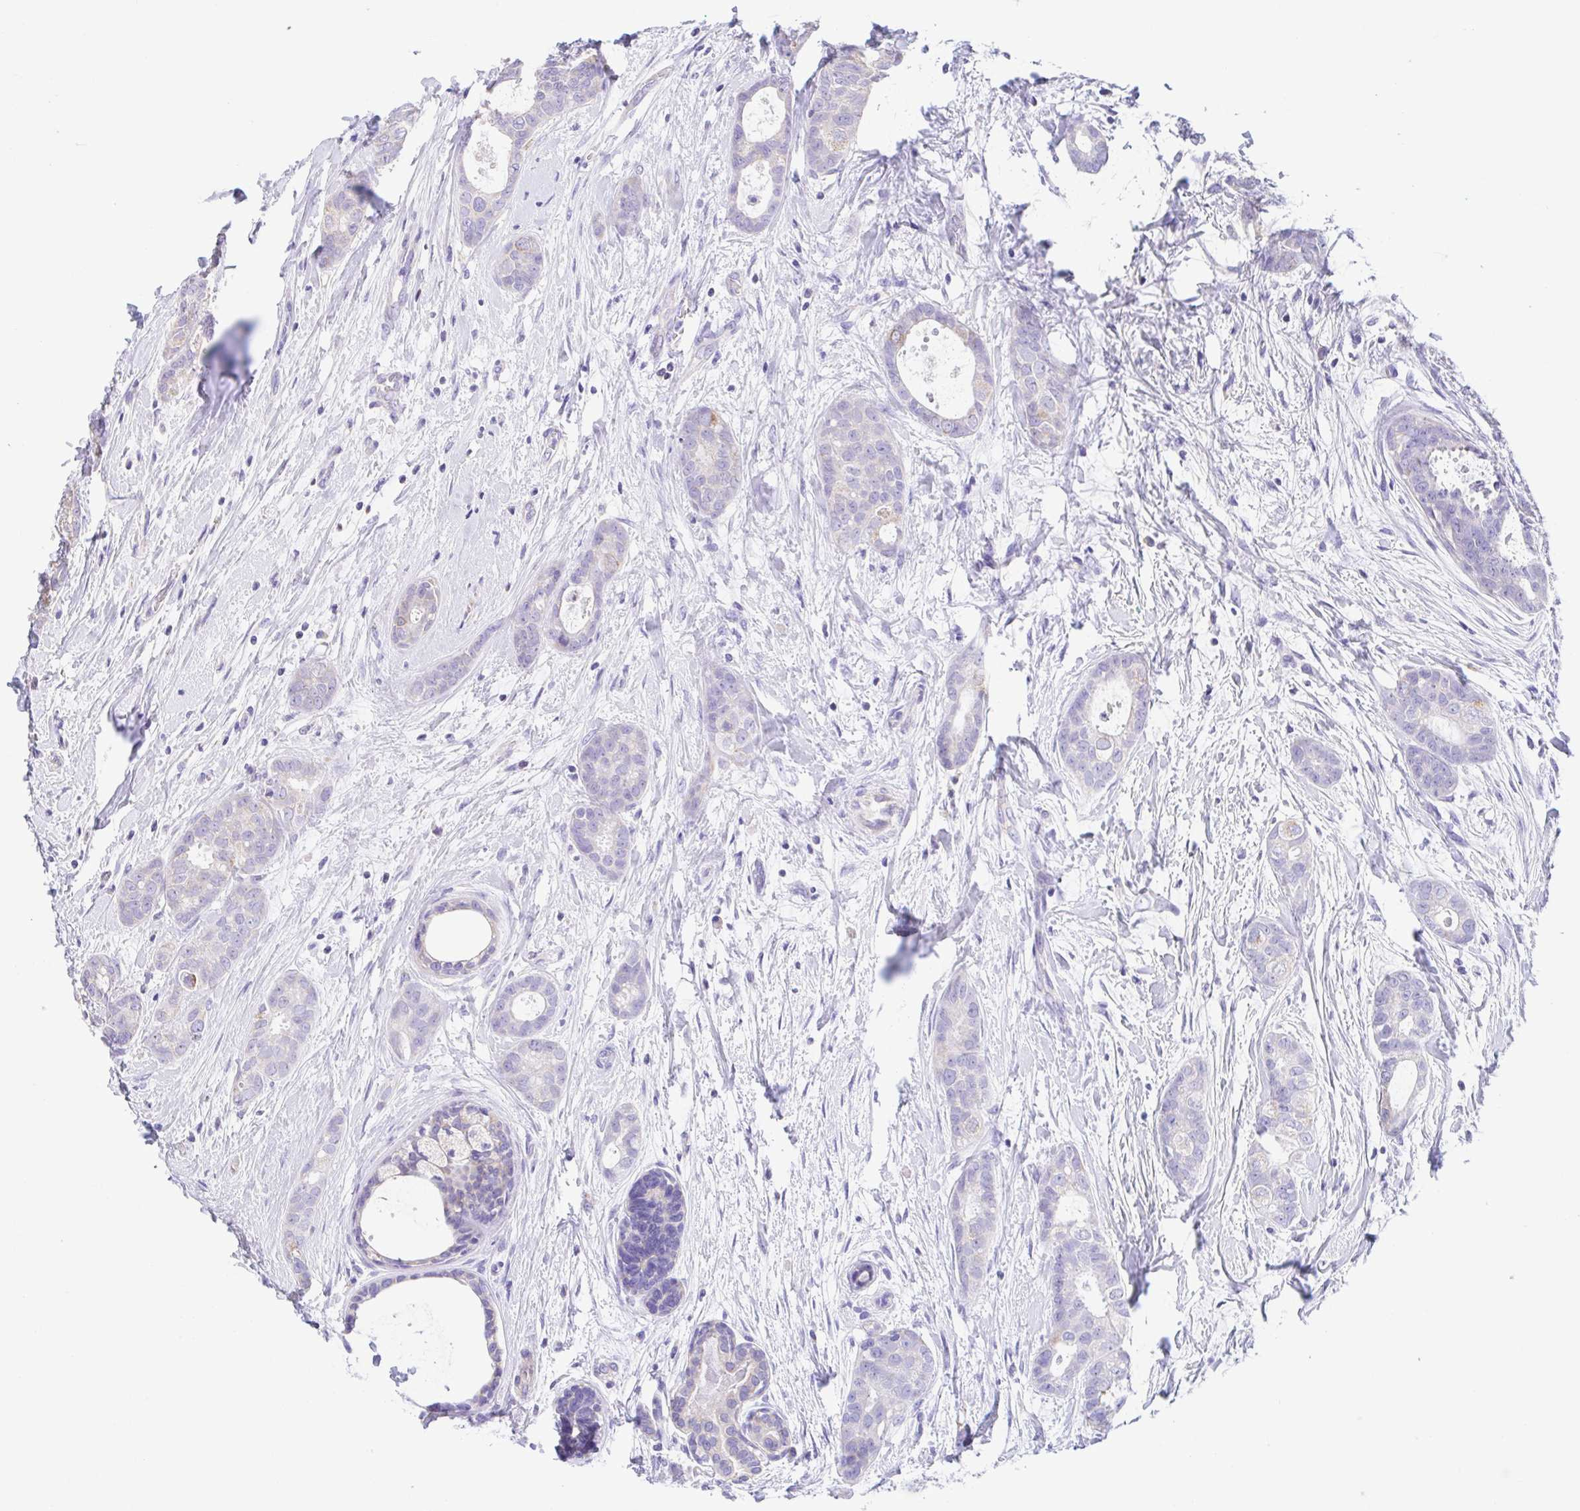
{"staining": {"intensity": "negative", "quantity": "none", "location": "none"}, "tissue": "breast cancer", "cell_type": "Tumor cells", "image_type": "cancer", "snomed": [{"axis": "morphology", "description": "Duct carcinoma"}, {"axis": "topography", "description": "Breast"}], "caption": "Tumor cells show no significant protein staining in breast intraductal carcinoma.", "gene": "GINM1", "patient": {"sex": "female", "age": 45}}